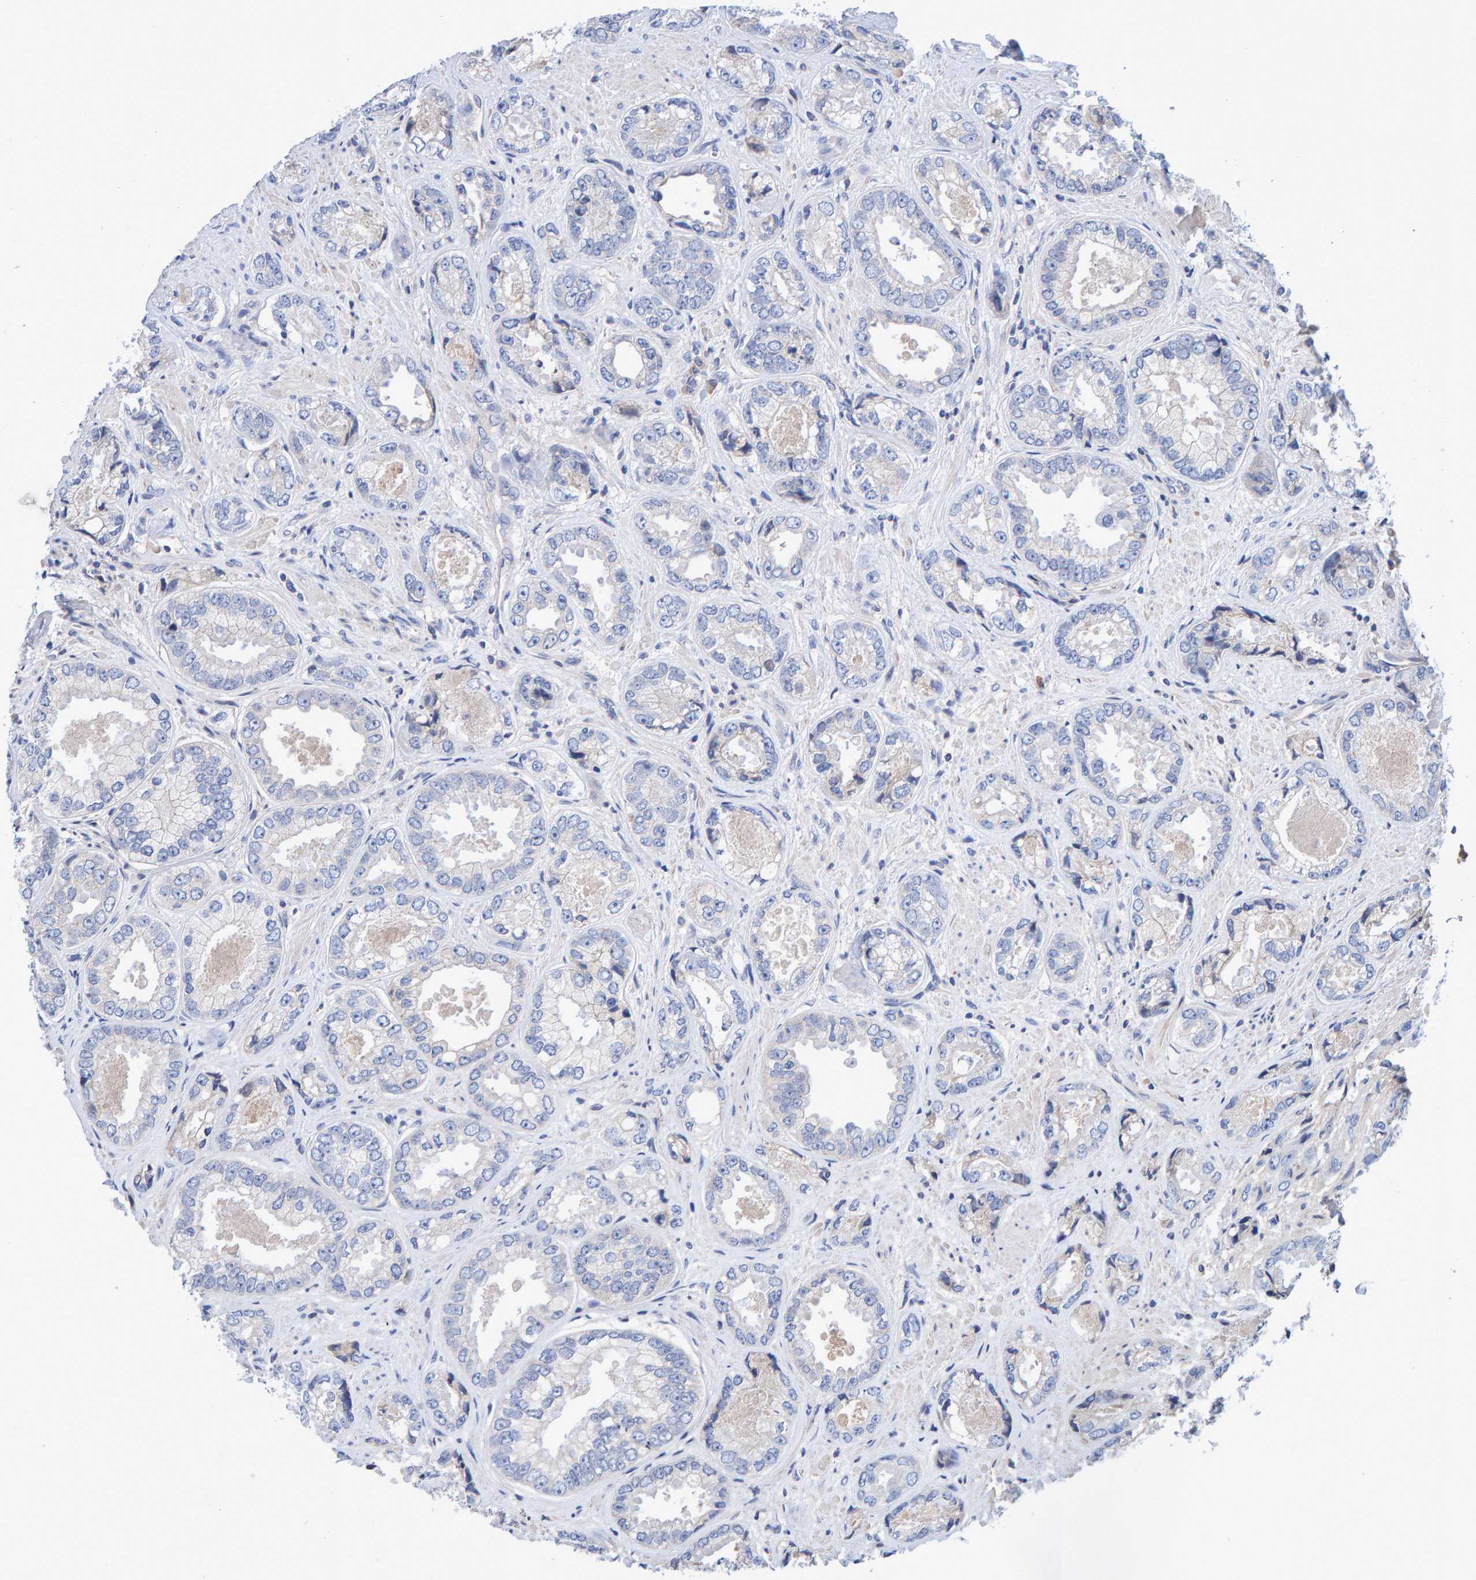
{"staining": {"intensity": "negative", "quantity": "none", "location": "none"}, "tissue": "prostate cancer", "cell_type": "Tumor cells", "image_type": "cancer", "snomed": [{"axis": "morphology", "description": "Adenocarcinoma, High grade"}, {"axis": "topography", "description": "Prostate"}], "caption": "Immunohistochemistry (IHC) of high-grade adenocarcinoma (prostate) exhibits no positivity in tumor cells.", "gene": "EFR3A", "patient": {"sex": "male", "age": 61}}